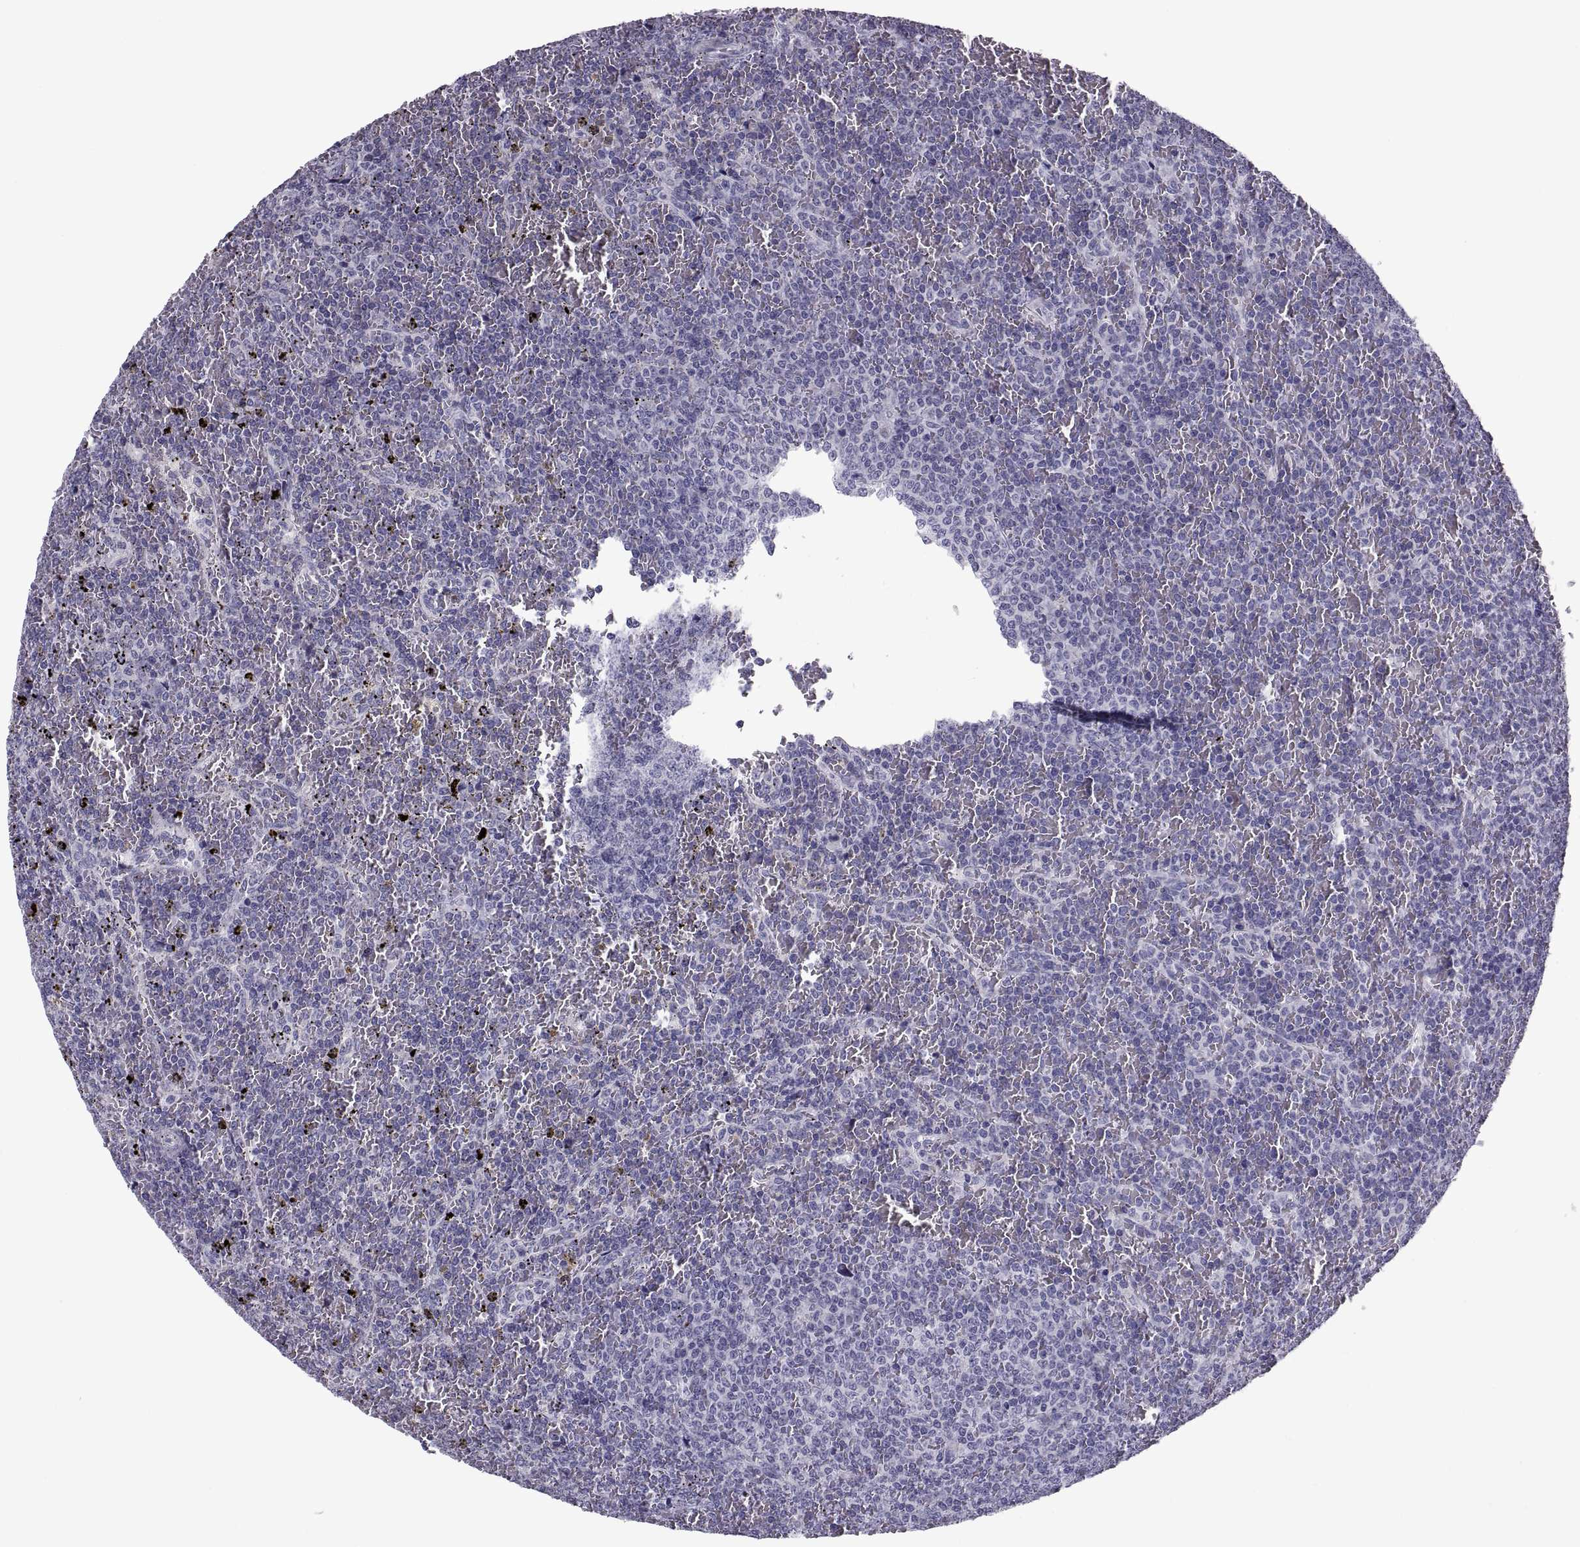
{"staining": {"intensity": "negative", "quantity": "none", "location": "none"}, "tissue": "lymphoma", "cell_type": "Tumor cells", "image_type": "cancer", "snomed": [{"axis": "morphology", "description": "Malignant lymphoma, non-Hodgkin's type, Low grade"}, {"axis": "topography", "description": "Spleen"}], "caption": "The immunohistochemistry (IHC) histopathology image has no significant expression in tumor cells of low-grade malignant lymphoma, non-Hodgkin's type tissue.", "gene": "PDZRN4", "patient": {"sex": "female", "age": 77}}